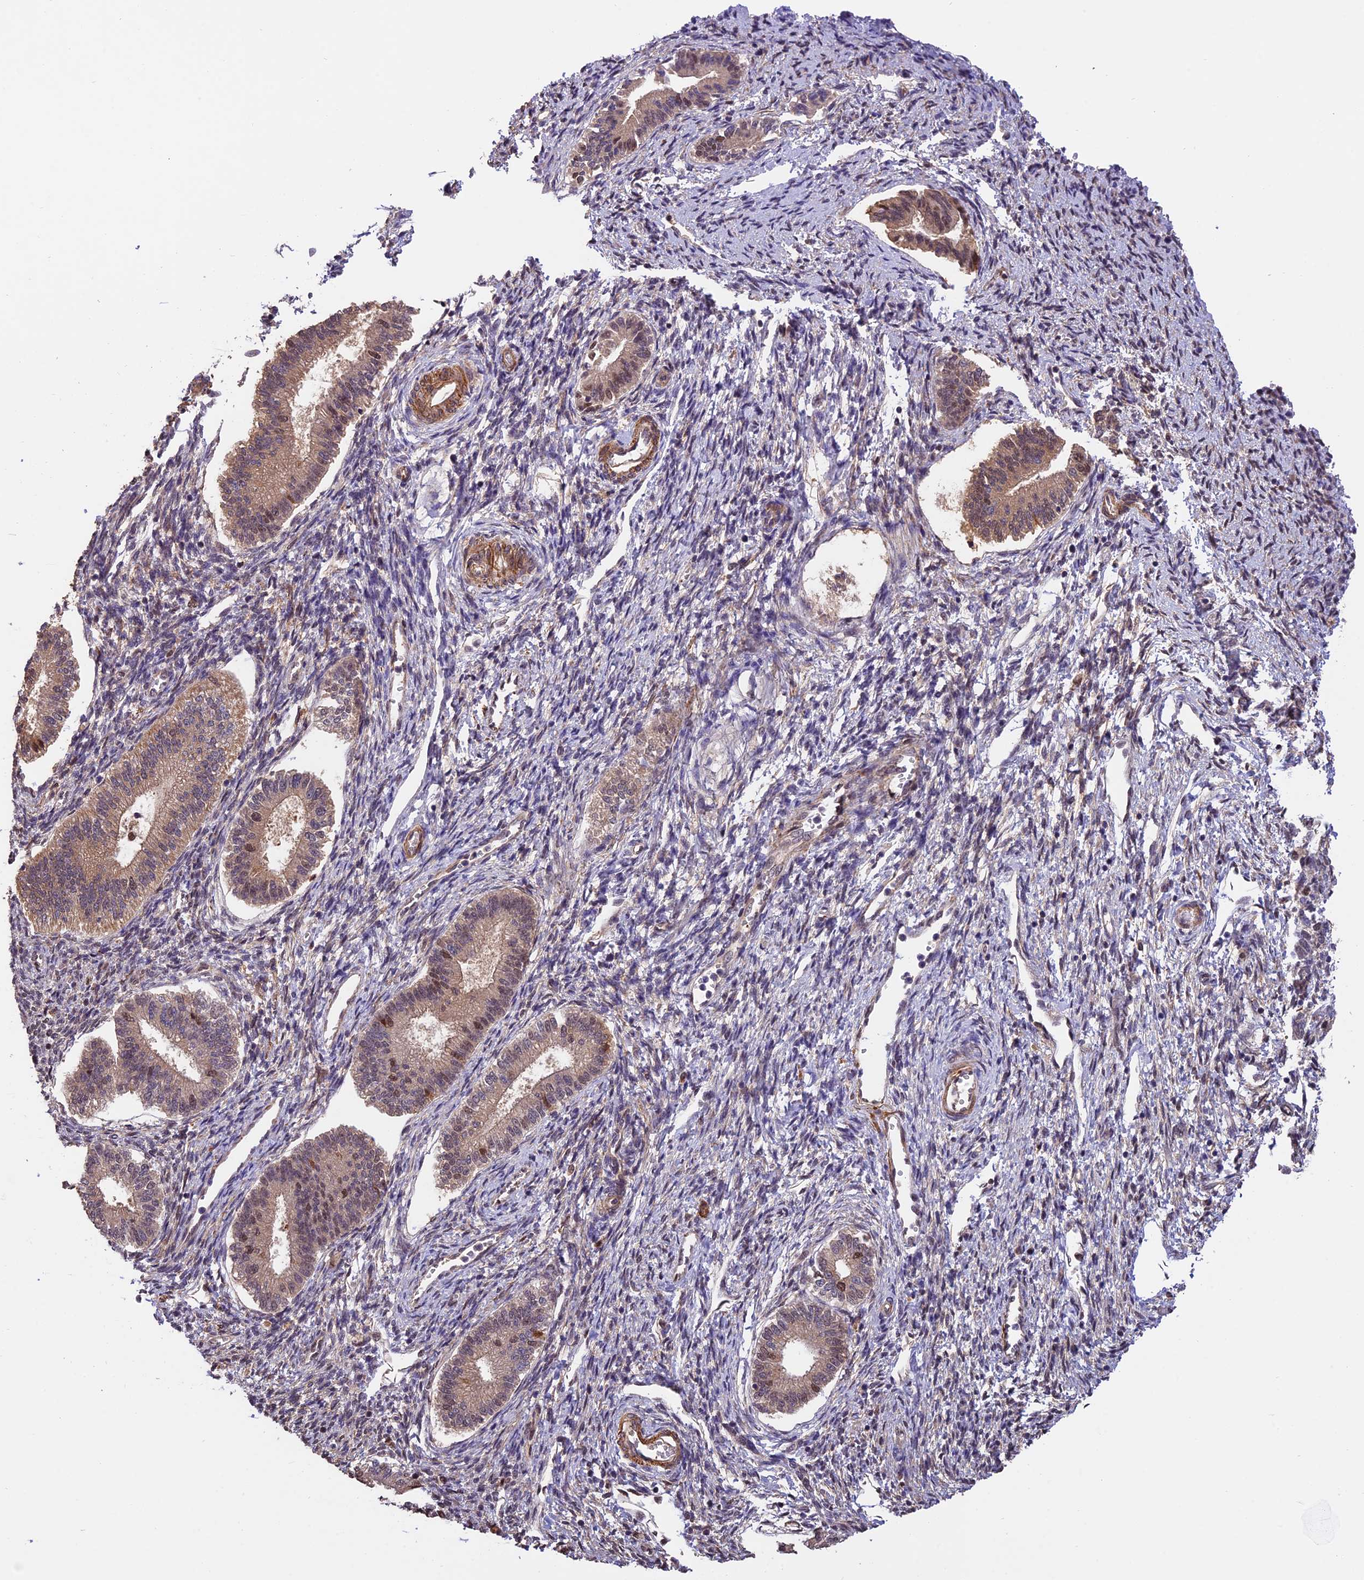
{"staining": {"intensity": "negative", "quantity": "none", "location": "none"}, "tissue": "endometrium", "cell_type": "Cells in endometrial stroma", "image_type": "normal", "snomed": [{"axis": "morphology", "description": "Normal tissue, NOS"}, {"axis": "topography", "description": "Endometrium"}], "caption": "This is an immunohistochemistry (IHC) histopathology image of normal human endometrium. There is no positivity in cells in endometrial stroma.", "gene": "PSMB3", "patient": {"sex": "female", "age": 25}}